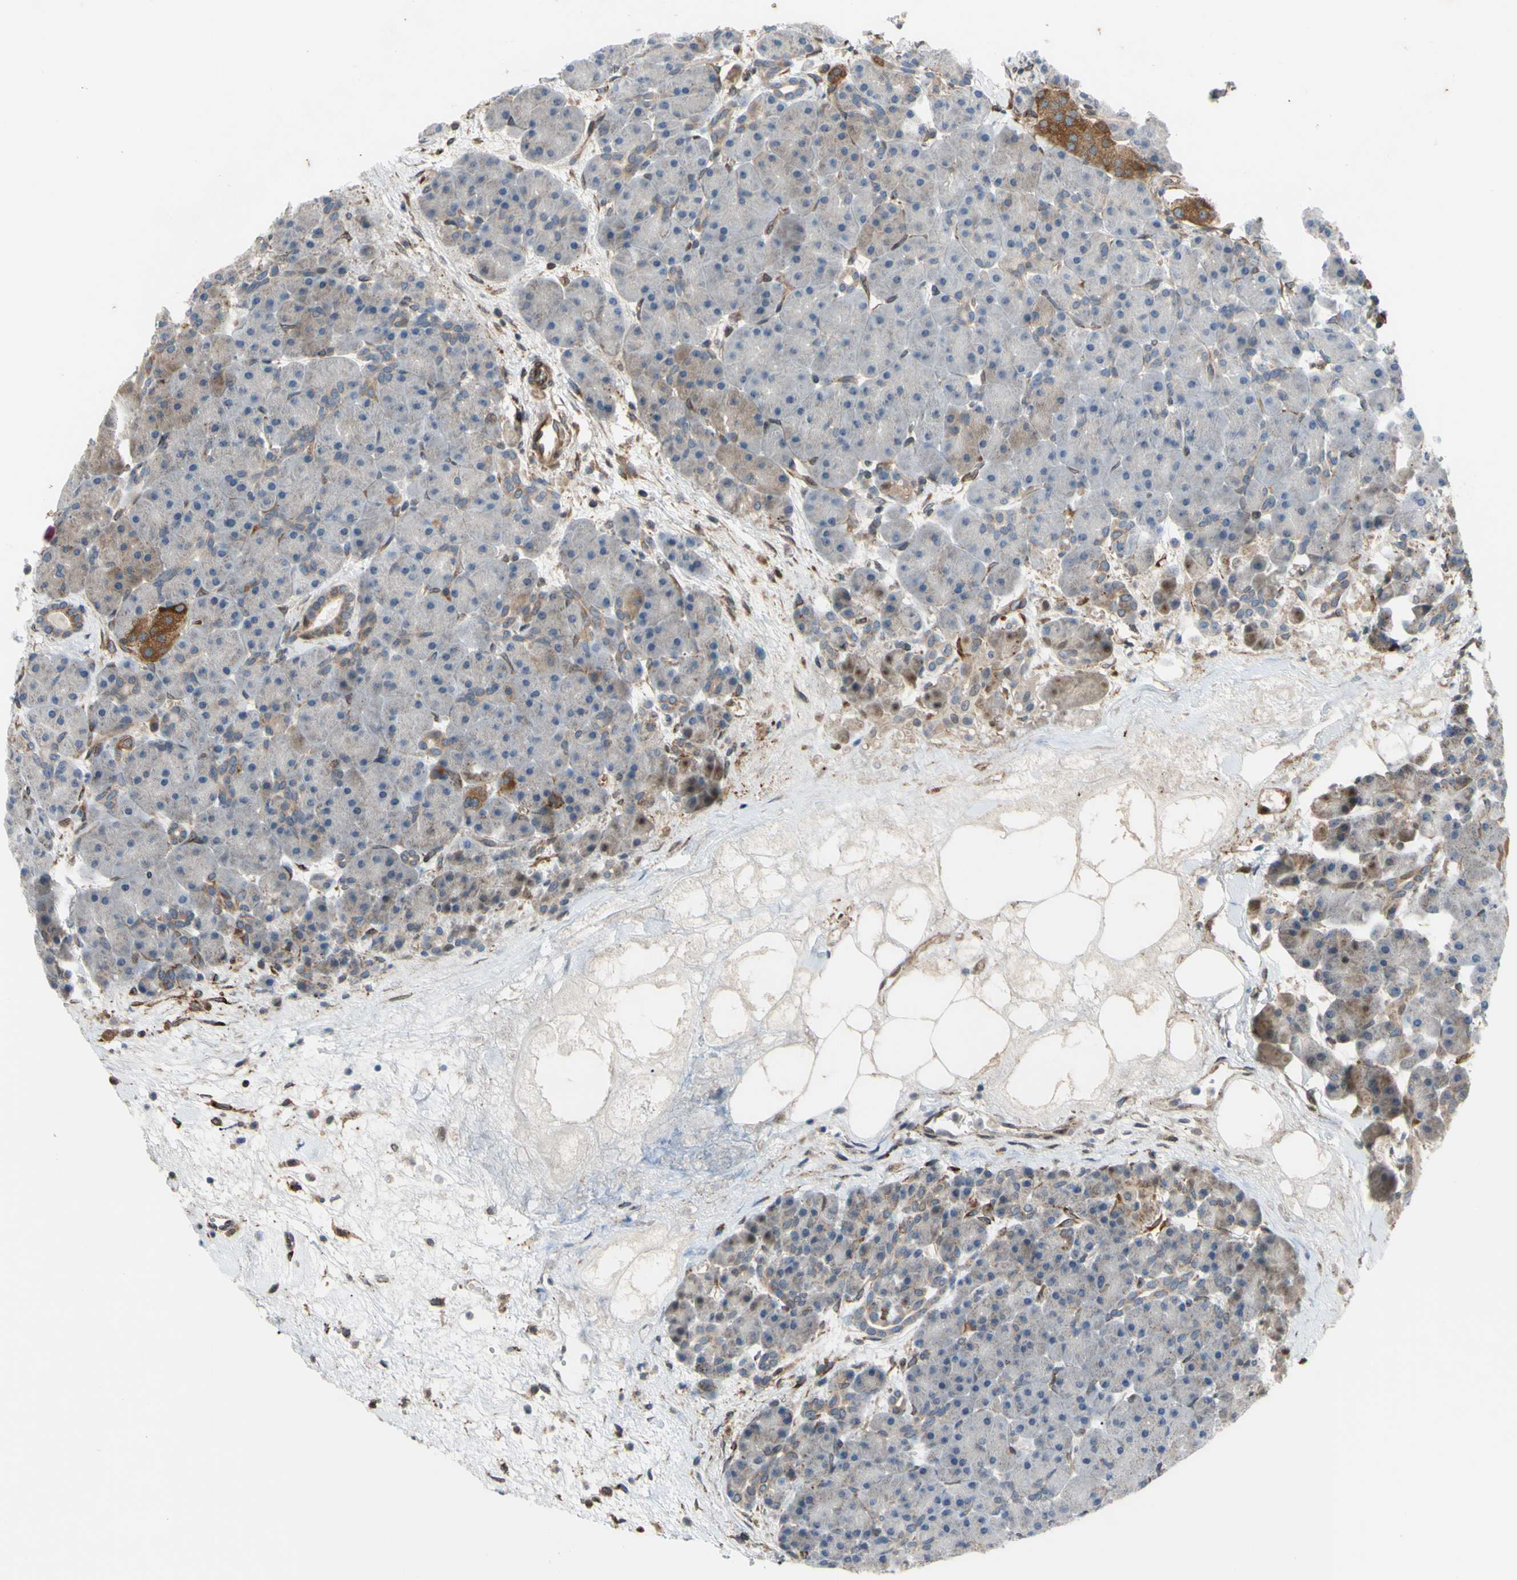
{"staining": {"intensity": "weak", "quantity": "25%-75%", "location": "cytoplasmic/membranous"}, "tissue": "pancreas", "cell_type": "Exocrine glandular cells", "image_type": "normal", "snomed": [{"axis": "morphology", "description": "Normal tissue, NOS"}, {"axis": "topography", "description": "Pancreas"}], "caption": "IHC staining of benign pancreas, which demonstrates low levels of weak cytoplasmic/membranous expression in about 25%-75% of exocrine glandular cells indicating weak cytoplasmic/membranous protein staining. The staining was performed using DAB (3,3'-diaminobenzidine) (brown) for protein detection and nuclei were counterstained in hematoxylin (blue).", "gene": "PRAF2", "patient": {"sex": "male", "age": 66}}